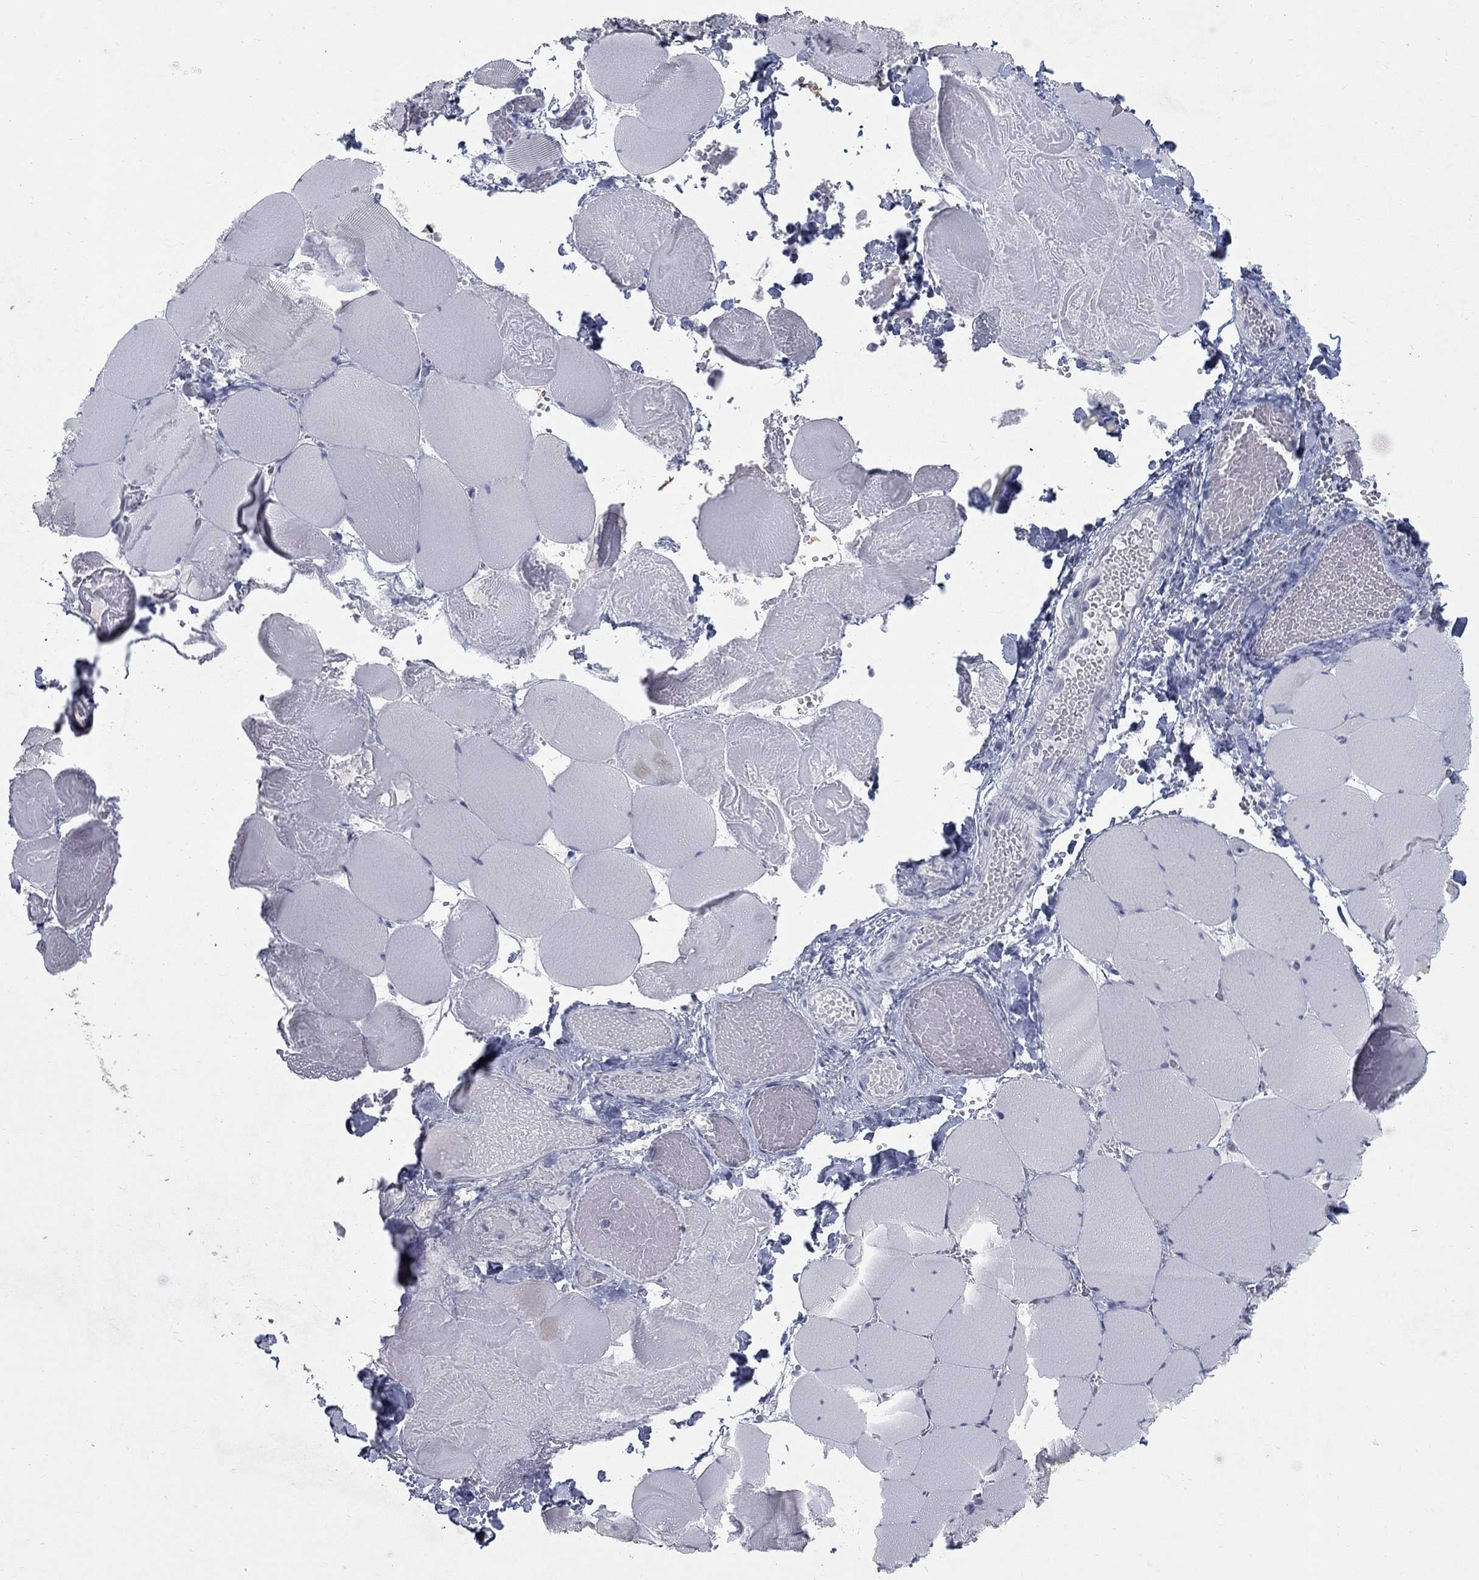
{"staining": {"intensity": "negative", "quantity": "none", "location": "none"}, "tissue": "skeletal muscle", "cell_type": "Myocytes", "image_type": "normal", "snomed": [{"axis": "morphology", "description": "Normal tissue, NOS"}, {"axis": "morphology", "description": "Malignant melanoma, Metastatic site"}, {"axis": "topography", "description": "Skeletal muscle"}], "caption": "High magnification brightfield microscopy of unremarkable skeletal muscle stained with DAB (3,3'-diaminobenzidine) (brown) and counterstained with hematoxylin (blue): myocytes show no significant staining. (DAB (3,3'-diaminobenzidine) immunohistochemistry visualized using brightfield microscopy, high magnification).", "gene": "RFTN2", "patient": {"sex": "male", "age": 50}}